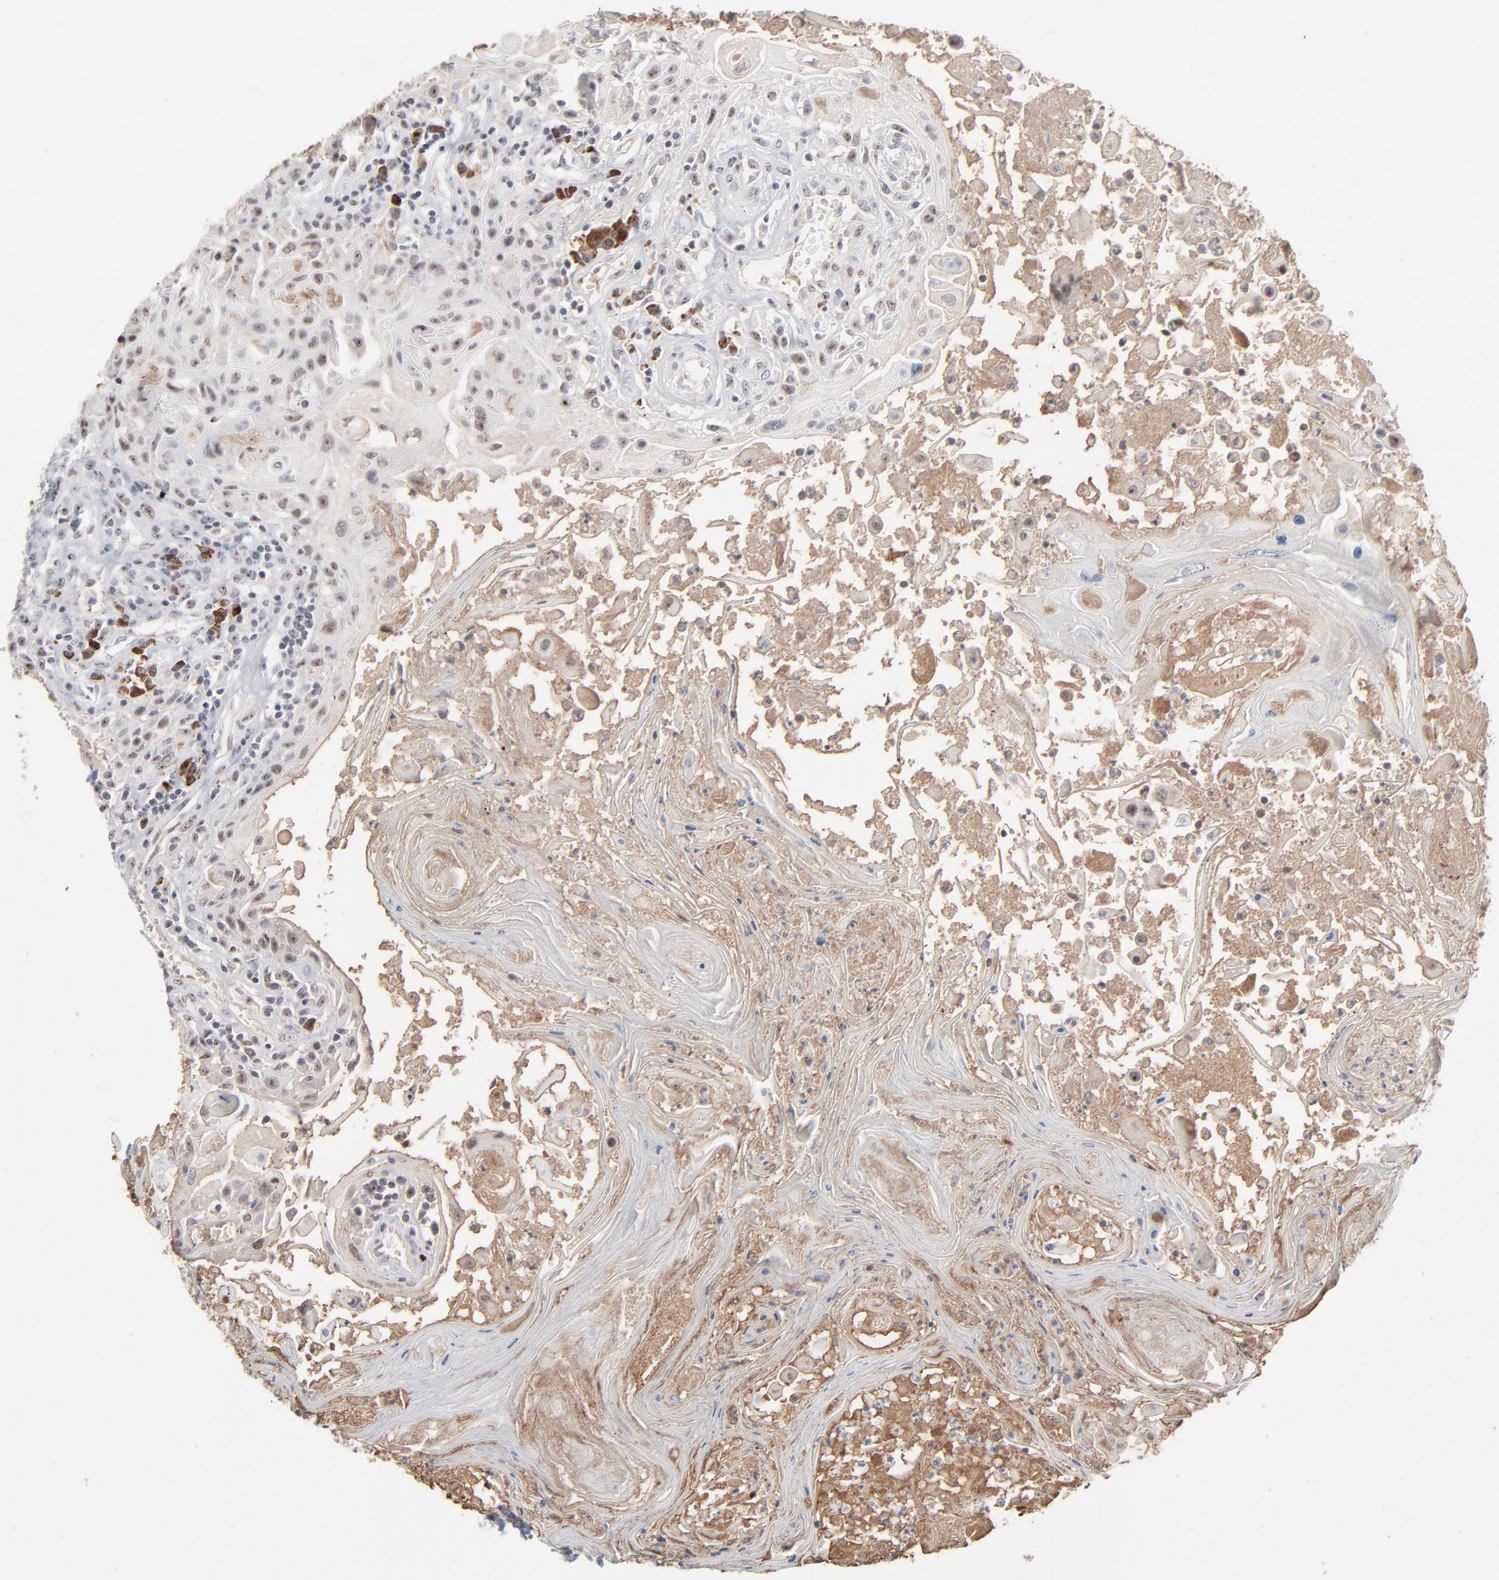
{"staining": {"intensity": "moderate", "quantity": ">75%", "location": "nuclear"}, "tissue": "head and neck cancer", "cell_type": "Tumor cells", "image_type": "cancer", "snomed": [{"axis": "morphology", "description": "Squamous cell carcinoma, NOS"}, {"axis": "topography", "description": "Oral tissue"}, {"axis": "topography", "description": "Head-Neck"}], "caption": "Head and neck cancer (squamous cell carcinoma) stained with DAB (3,3'-diaminobenzidine) IHC shows medium levels of moderate nuclear positivity in about >75% of tumor cells. (Brightfield microscopy of DAB IHC at high magnification).", "gene": "MPHOSPH6", "patient": {"sex": "female", "age": 76}}